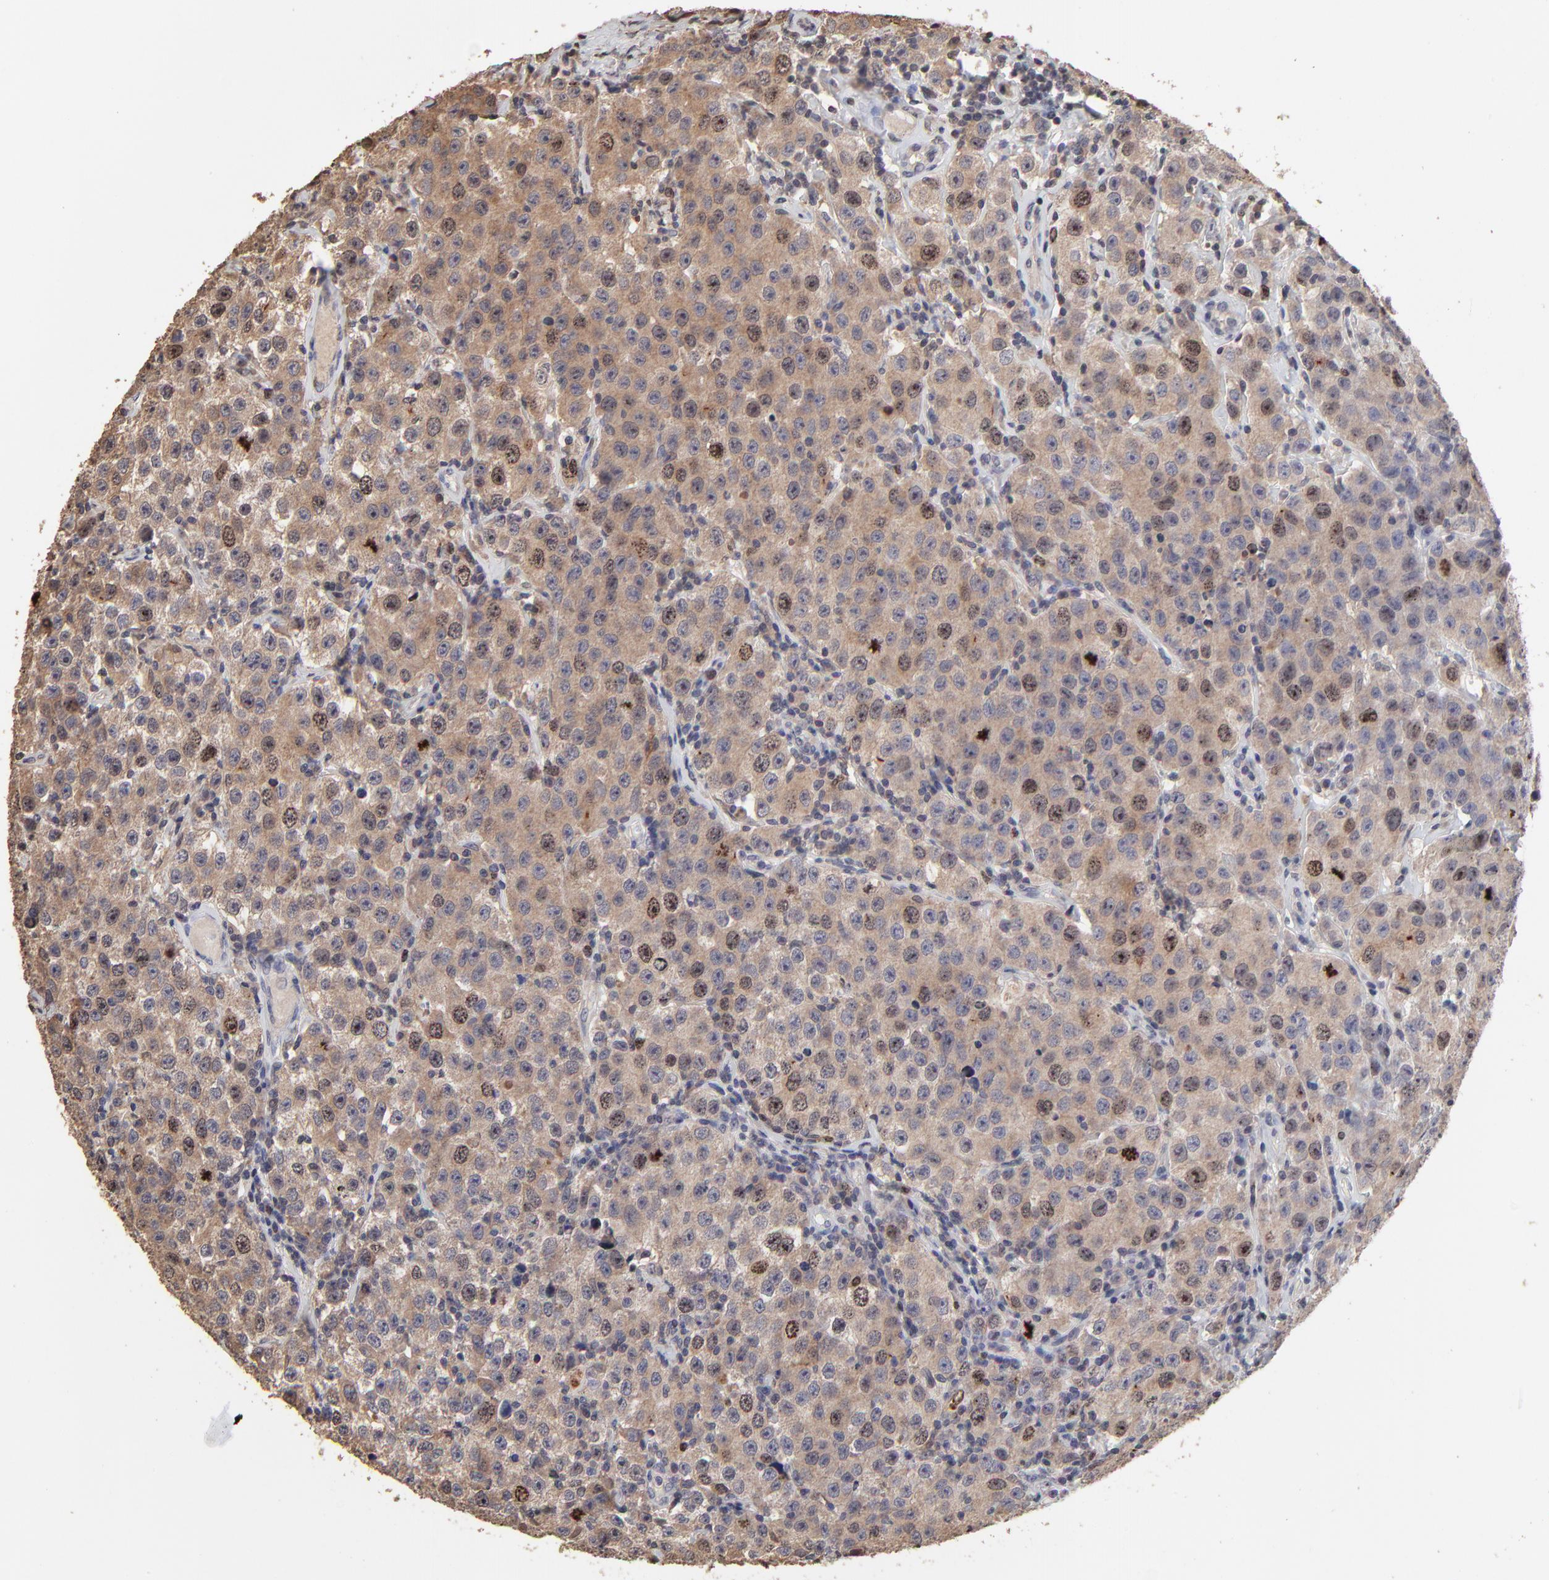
{"staining": {"intensity": "moderate", "quantity": "<25%", "location": "cytoplasmic/membranous,nuclear"}, "tissue": "testis cancer", "cell_type": "Tumor cells", "image_type": "cancer", "snomed": [{"axis": "morphology", "description": "Seminoma, NOS"}, {"axis": "topography", "description": "Testis"}], "caption": "Protein expression analysis of testis cancer shows moderate cytoplasmic/membranous and nuclear positivity in approximately <25% of tumor cells.", "gene": "BIRC5", "patient": {"sex": "male", "age": 52}}